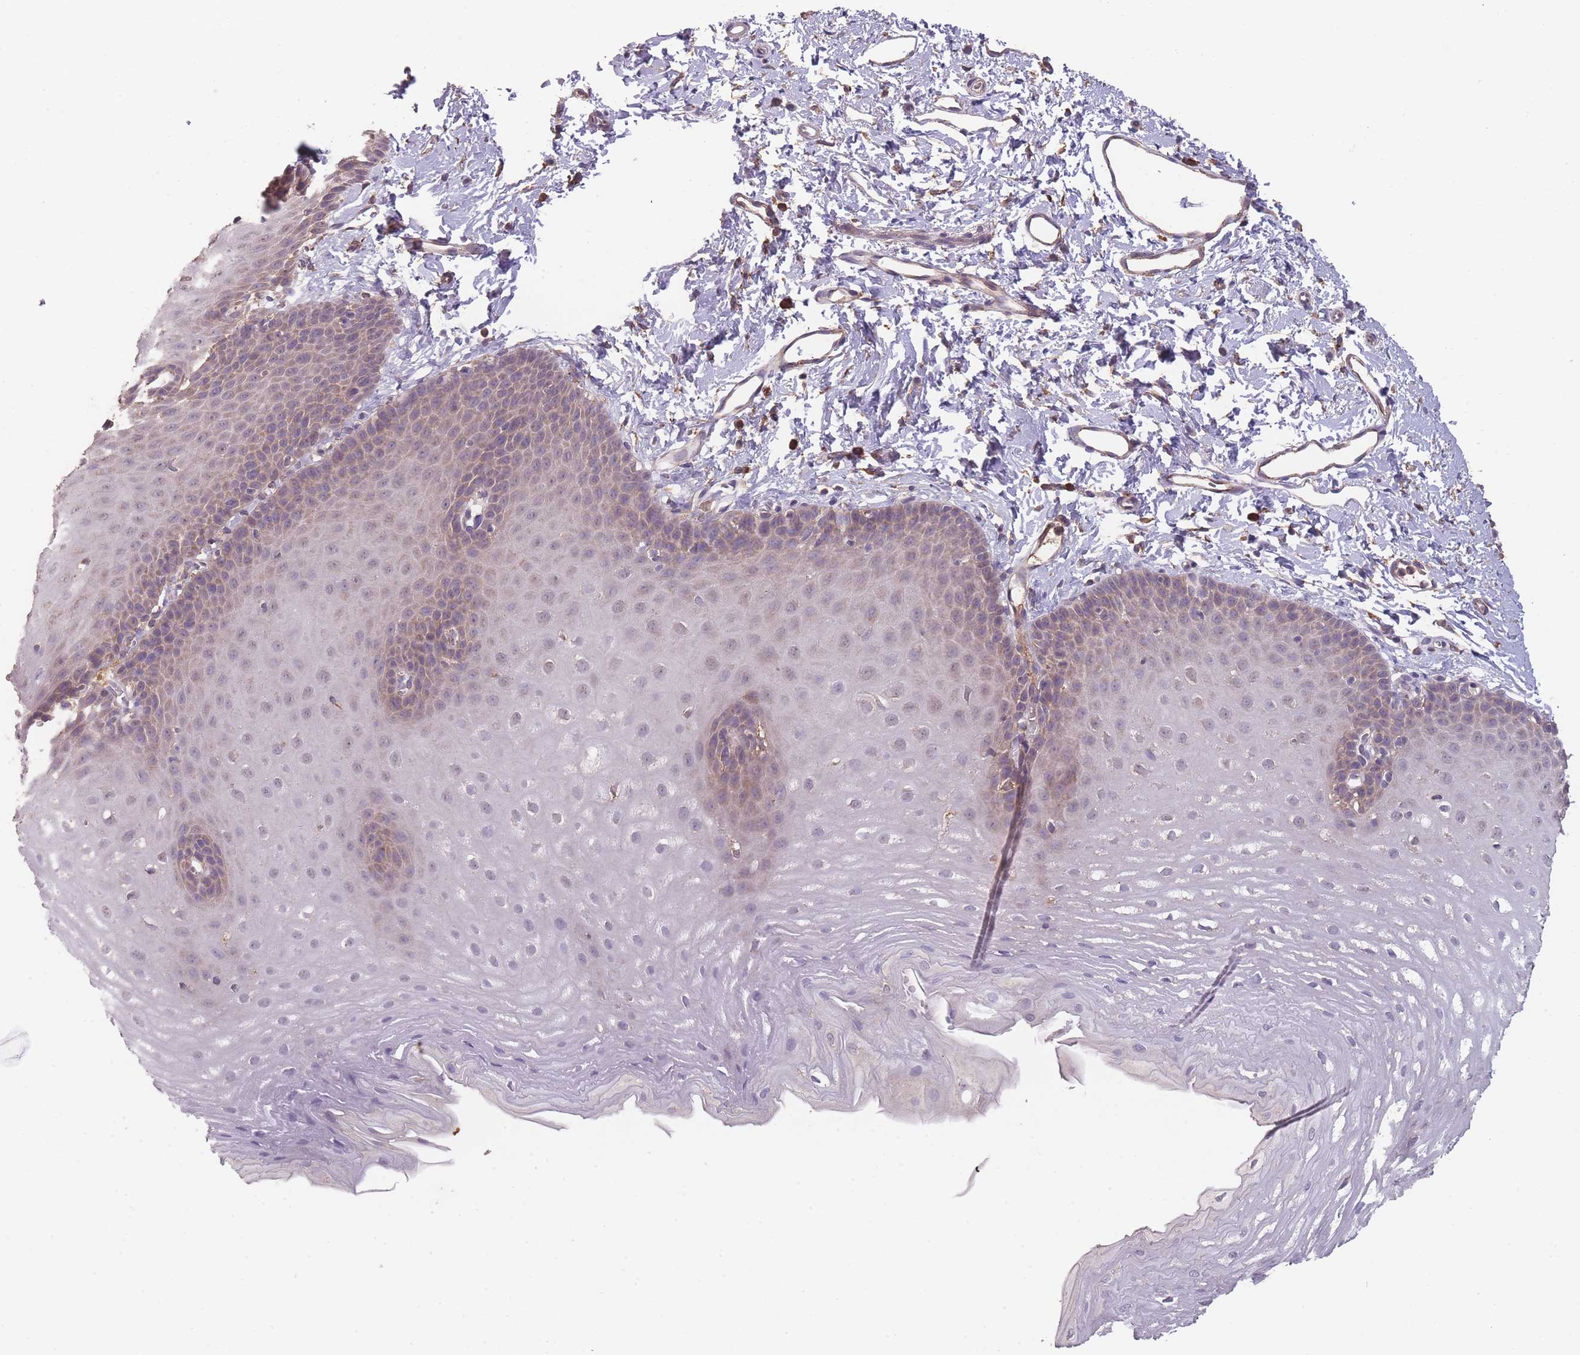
{"staining": {"intensity": "weak", "quantity": ">75%", "location": "cytoplasmic/membranous"}, "tissue": "esophagus", "cell_type": "Squamous epithelial cells", "image_type": "normal", "snomed": [{"axis": "morphology", "description": "Normal tissue, NOS"}, {"axis": "topography", "description": "Esophagus"}], "caption": "The immunohistochemical stain shows weak cytoplasmic/membranous expression in squamous epithelial cells of normal esophagus. Using DAB (brown) and hematoxylin (blue) stains, captured at high magnification using brightfield microscopy.", "gene": "SANBR", "patient": {"sex": "male", "age": 70}}